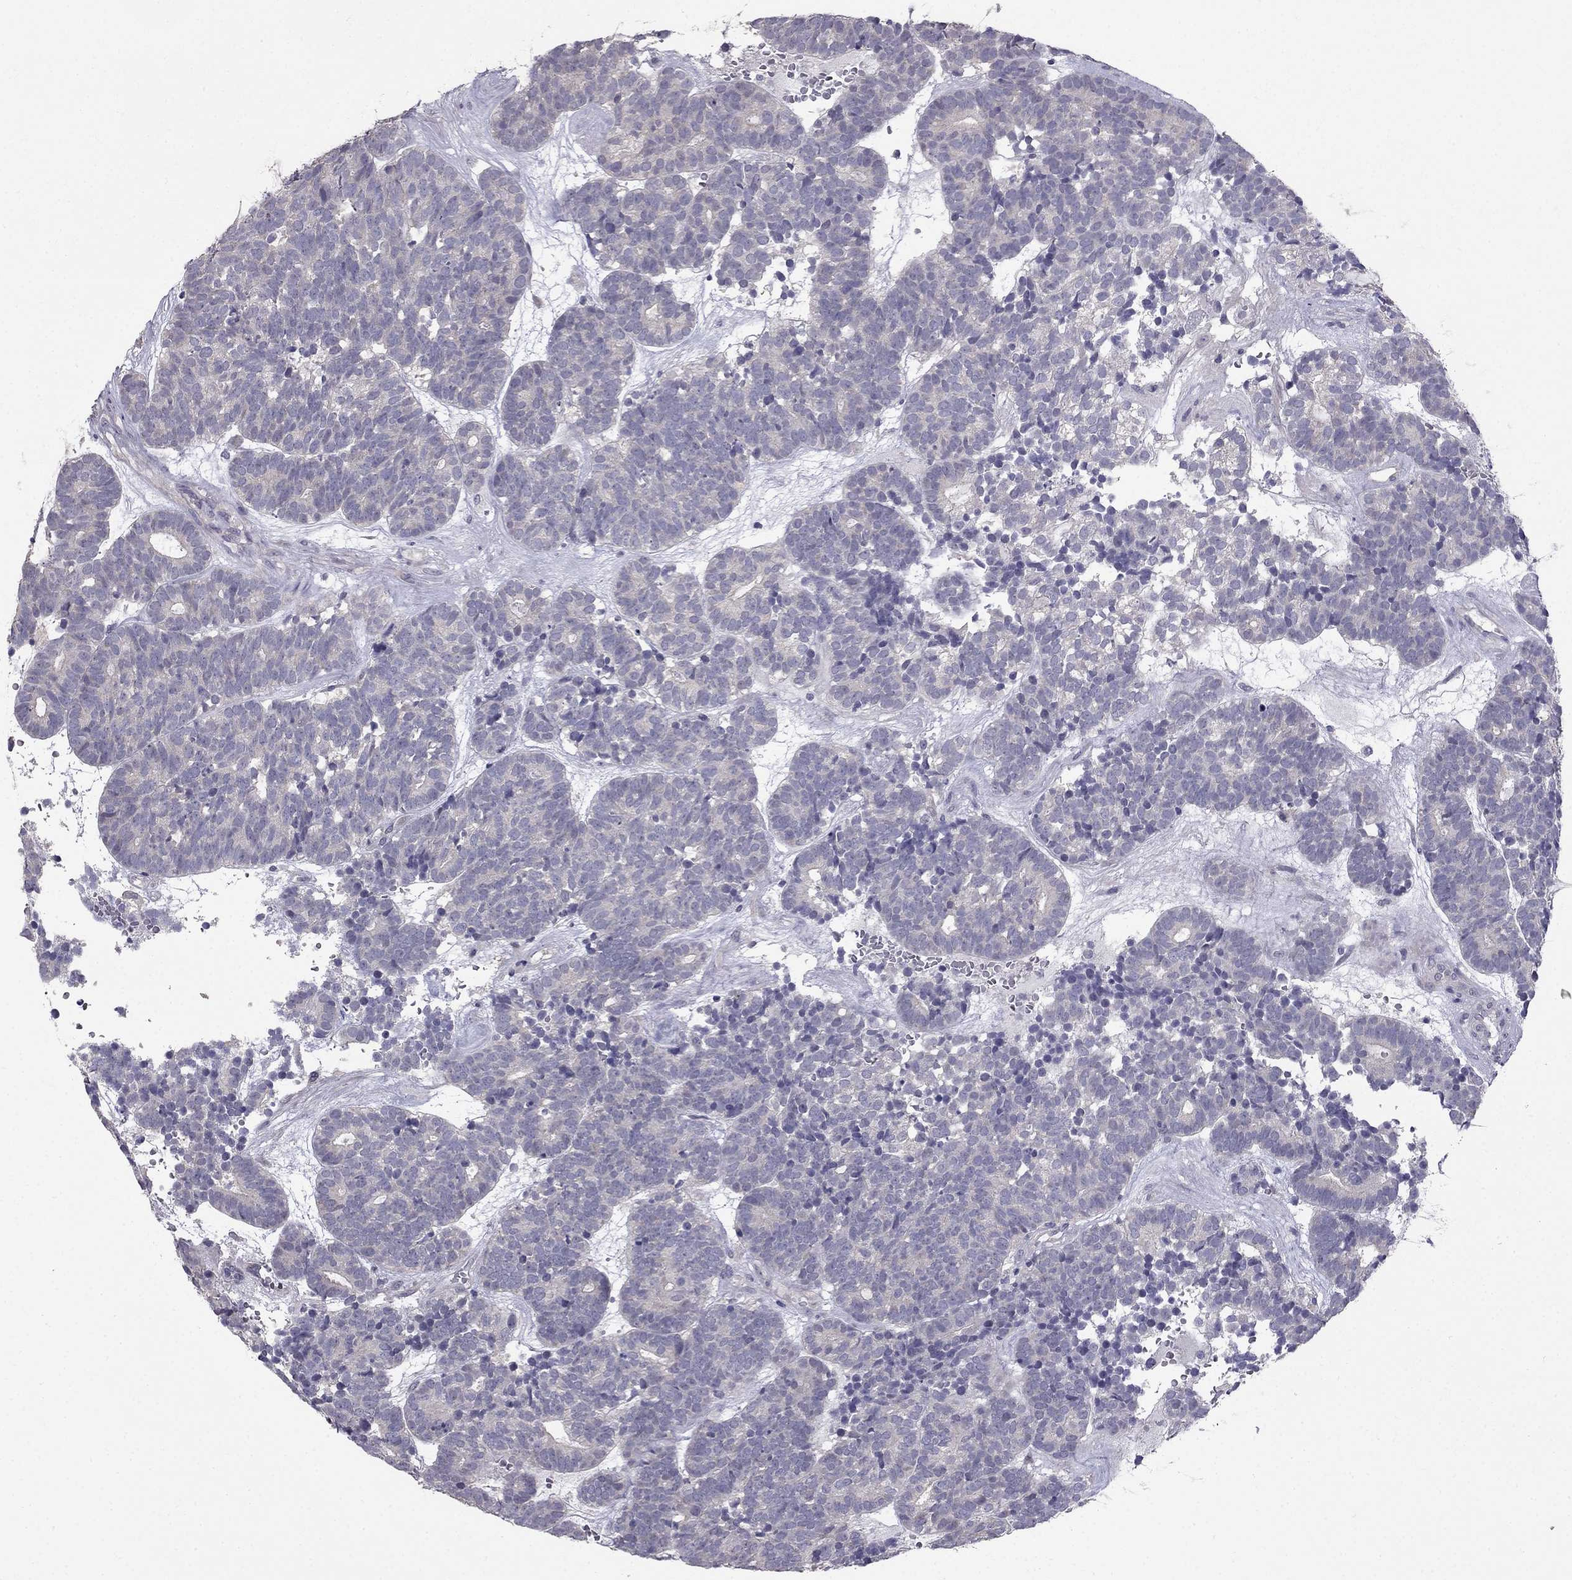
{"staining": {"intensity": "negative", "quantity": "none", "location": "none"}, "tissue": "head and neck cancer", "cell_type": "Tumor cells", "image_type": "cancer", "snomed": [{"axis": "morphology", "description": "Adenocarcinoma, NOS"}, {"axis": "topography", "description": "Head-Neck"}], "caption": "IHC of human adenocarcinoma (head and neck) exhibits no positivity in tumor cells.", "gene": "HSFX1", "patient": {"sex": "female", "age": 81}}